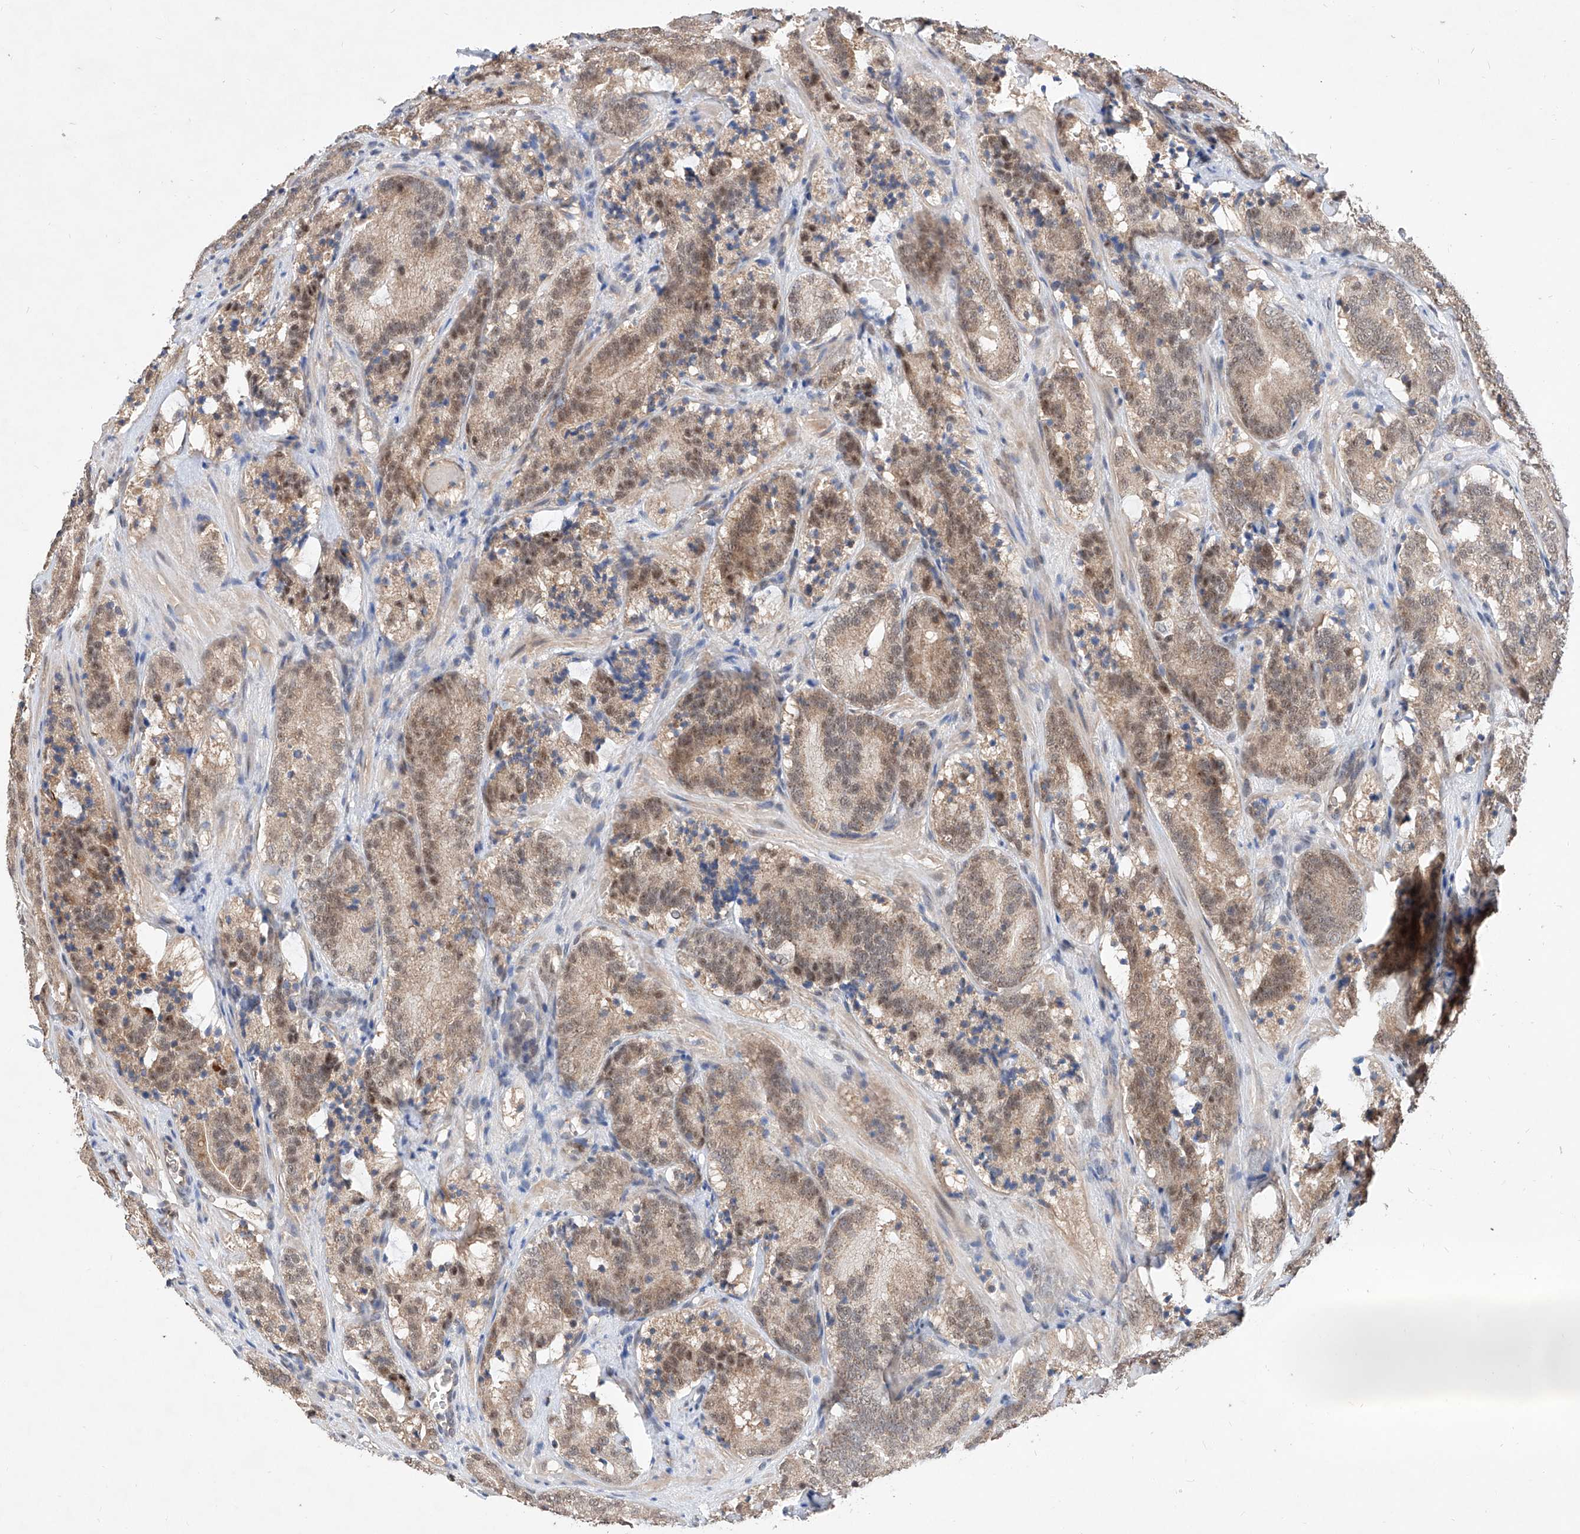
{"staining": {"intensity": "weak", "quantity": "25%-75%", "location": "cytoplasmic/membranous,nuclear"}, "tissue": "prostate cancer", "cell_type": "Tumor cells", "image_type": "cancer", "snomed": [{"axis": "morphology", "description": "Adenocarcinoma, High grade"}, {"axis": "topography", "description": "Prostate"}], "caption": "Immunohistochemical staining of high-grade adenocarcinoma (prostate) shows low levels of weak cytoplasmic/membranous and nuclear staining in about 25%-75% of tumor cells.", "gene": "CARMIL3", "patient": {"sex": "male", "age": 57}}